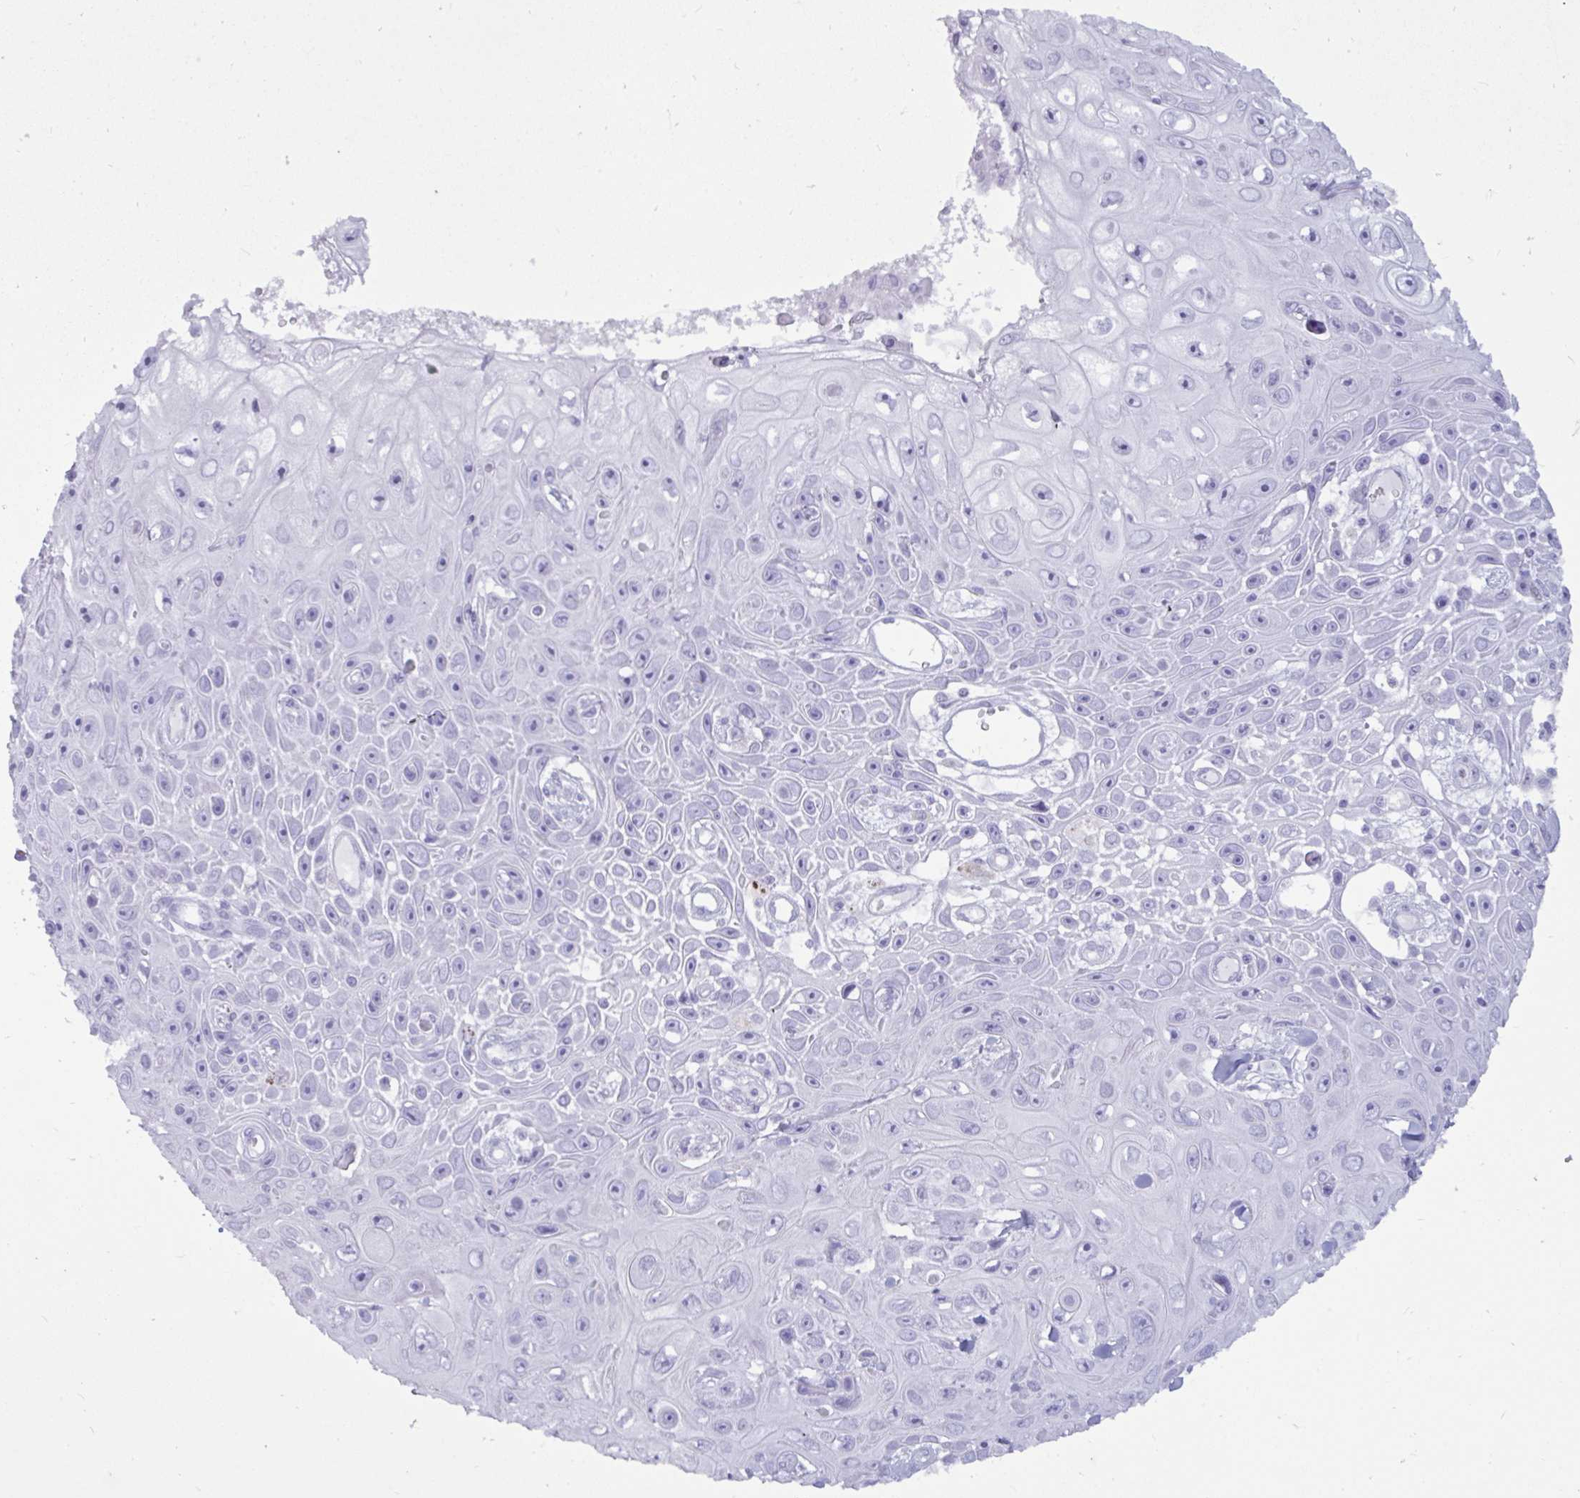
{"staining": {"intensity": "negative", "quantity": "none", "location": "none"}, "tissue": "skin cancer", "cell_type": "Tumor cells", "image_type": "cancer", "snomed": [{"axis": "morphology", "description": "Squamous cell carcinoma, NOS"}, {"axis": "topography", "description": "Skin"}], "caption": "Squamous cell carcinoma (skin) stained for a protein using immunohistochemistry (IHC) reveals no positivity tumor cells.", "gene": "ANKRD60", "patient": {"sex": "male", "age": 82}}